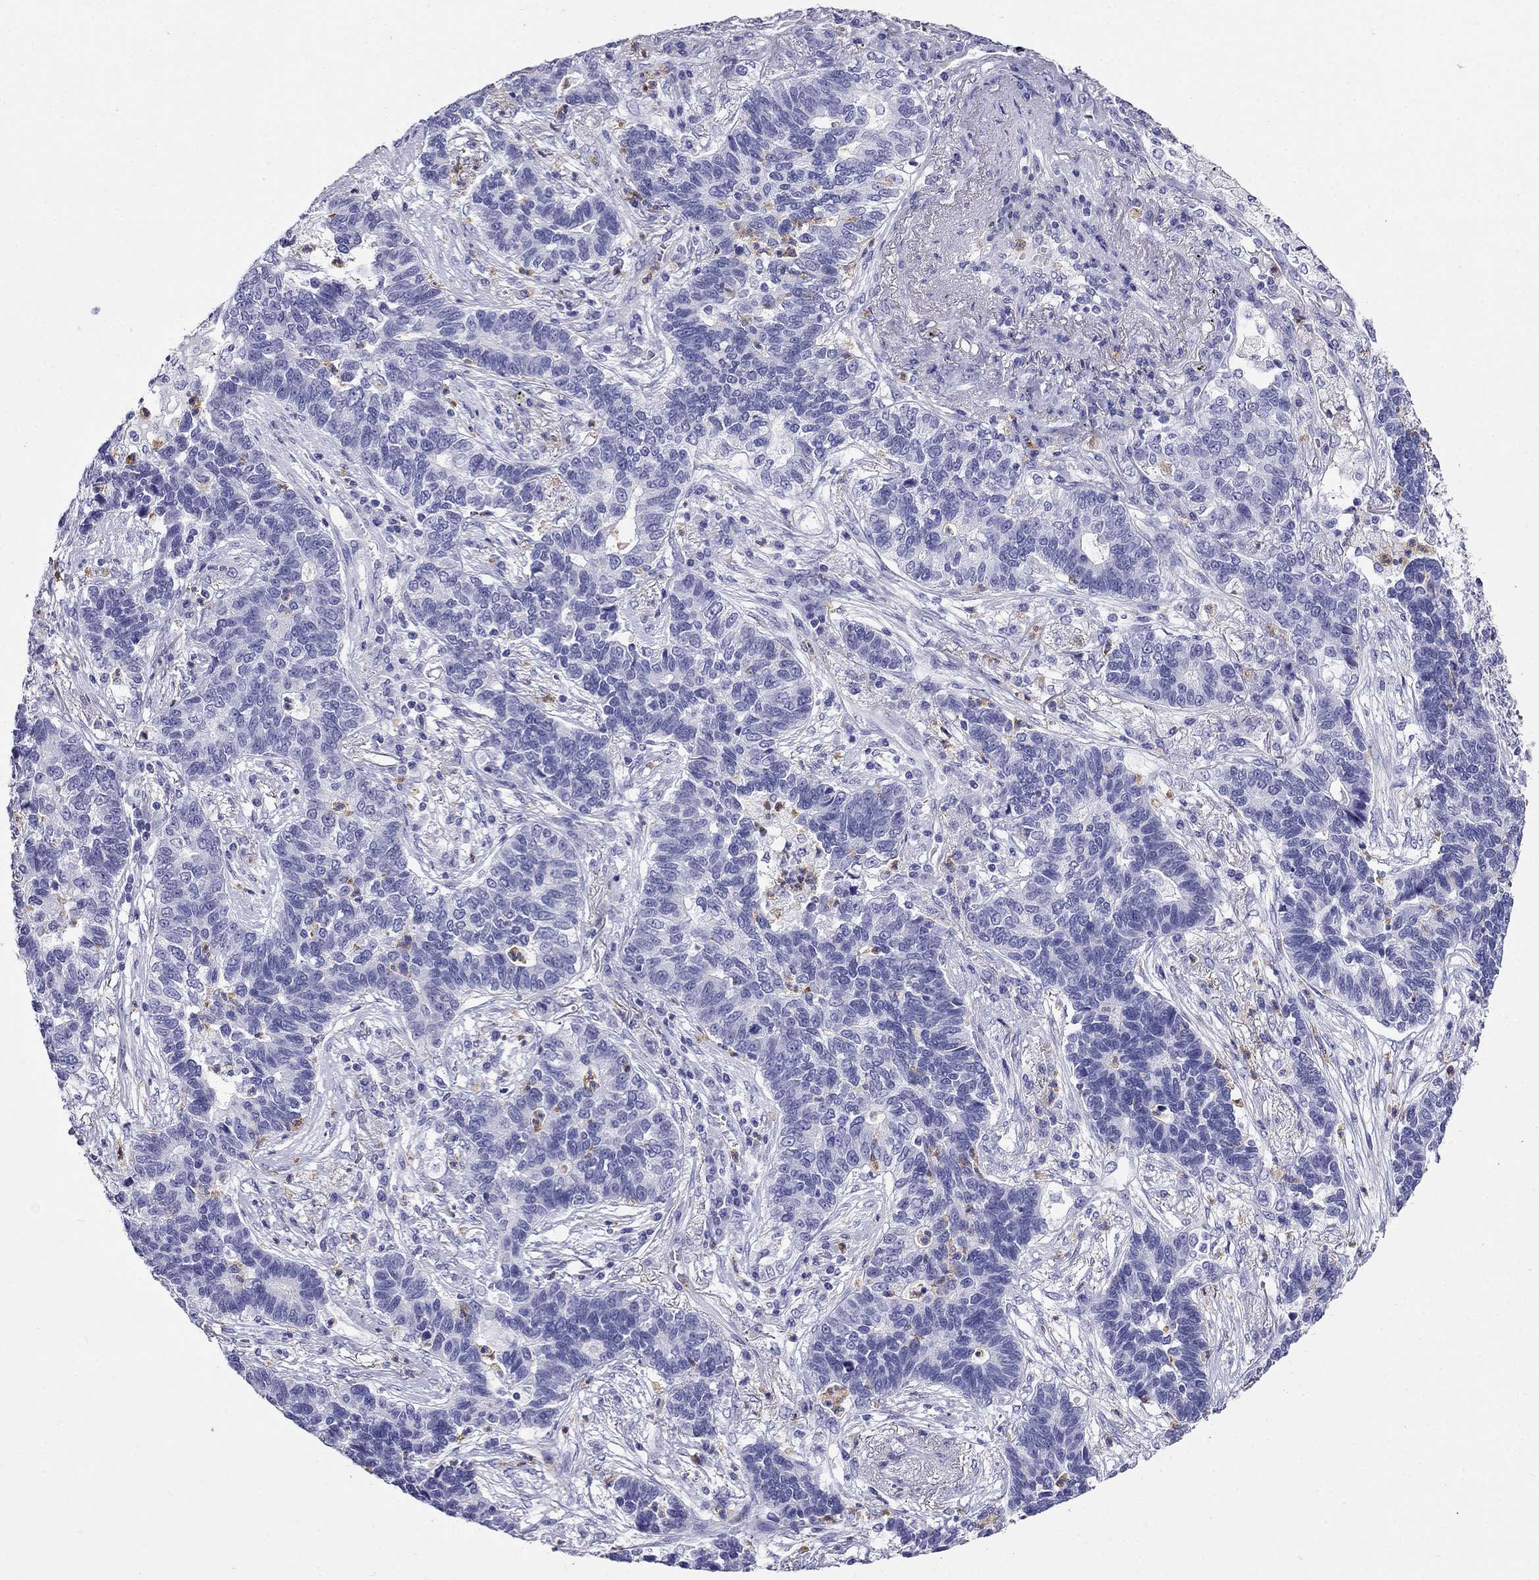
{"staining": {"intensity": "negative", "quantity": "none", "location": "none"}, "tissue": "lung cancer", "cell_type": "Tumor cells", "image_type": "cancer", "snomed": [{"axis": "morphology", "description": "Adenocarcinoma, NOS"}, {"axis": "topography", "description": "Lung"}], "caption": "The histopathology image shows no staining of tumor cells in lung cancer.", "gene": "PPP1R36", "patient": {"sex": "female", "age": 57}}